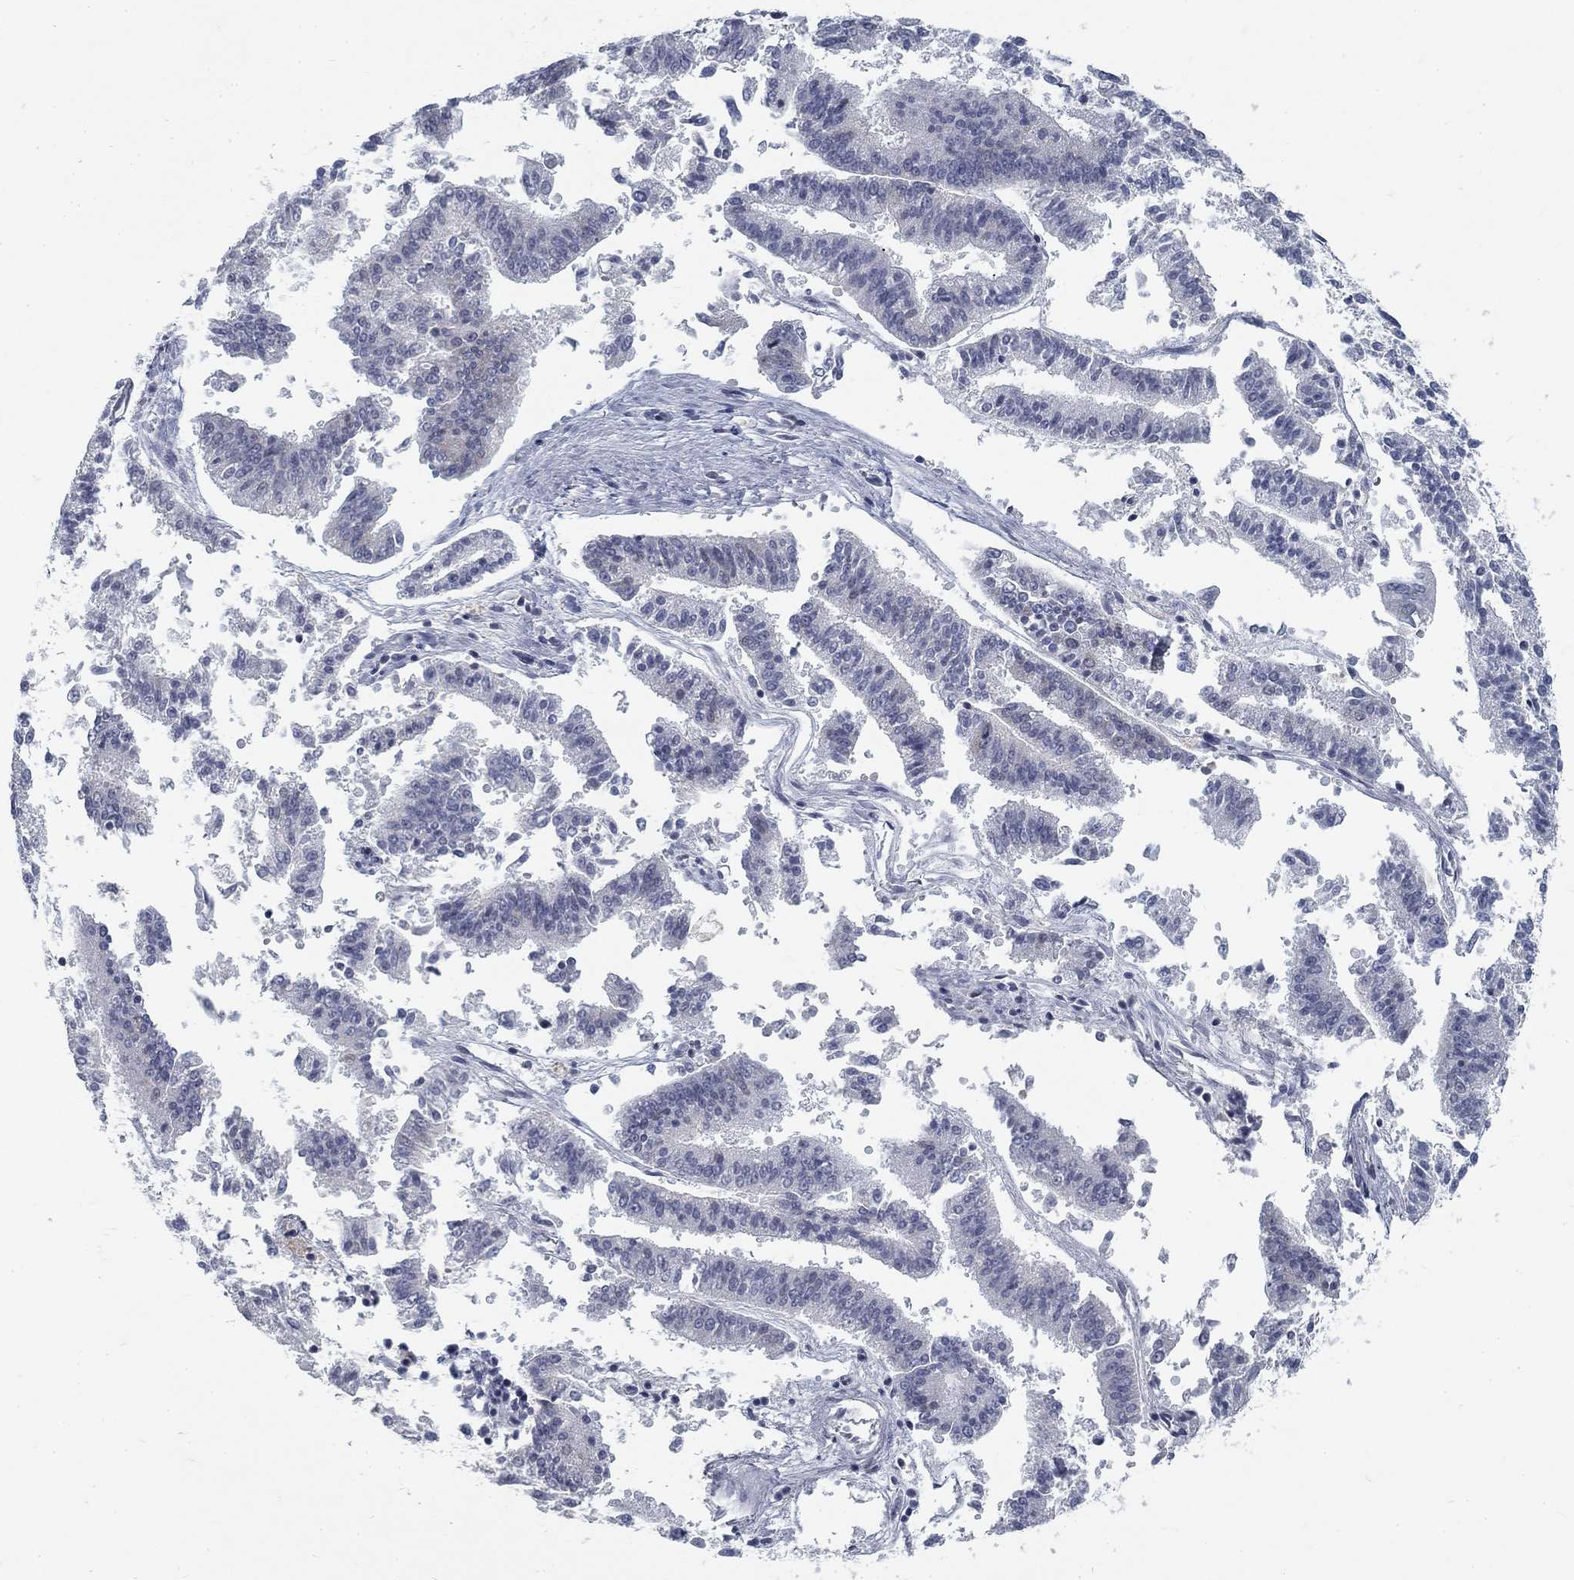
{"staining": {"intensity": "negative", "quantity": "none", "location": "none"}, "tissue": "endometrial cancer", "cell_type": "Tumor cells", "image_type": "cancer", "snomed": [{"axis": "morphology", "description": "Adenocarcinoma, NOS"}, {"axis": "topography", "description": "Endometrium"}], "caption": "High magnification brightfield microscopy of adenocarcinoma (endometrial) stained with DAB (3,3'-diaminobenzidine) (brown) and counterstained with hematoxylin (blue): tumor cells show no significant expression. The staining was performed using DAB to visualize the protein expression in brown, while the nuclei were stained in blue with hematoxylin (Magnification: 20x).", "gene": "ATP1A3", "patient": {"sex": "female", "age": 66}}